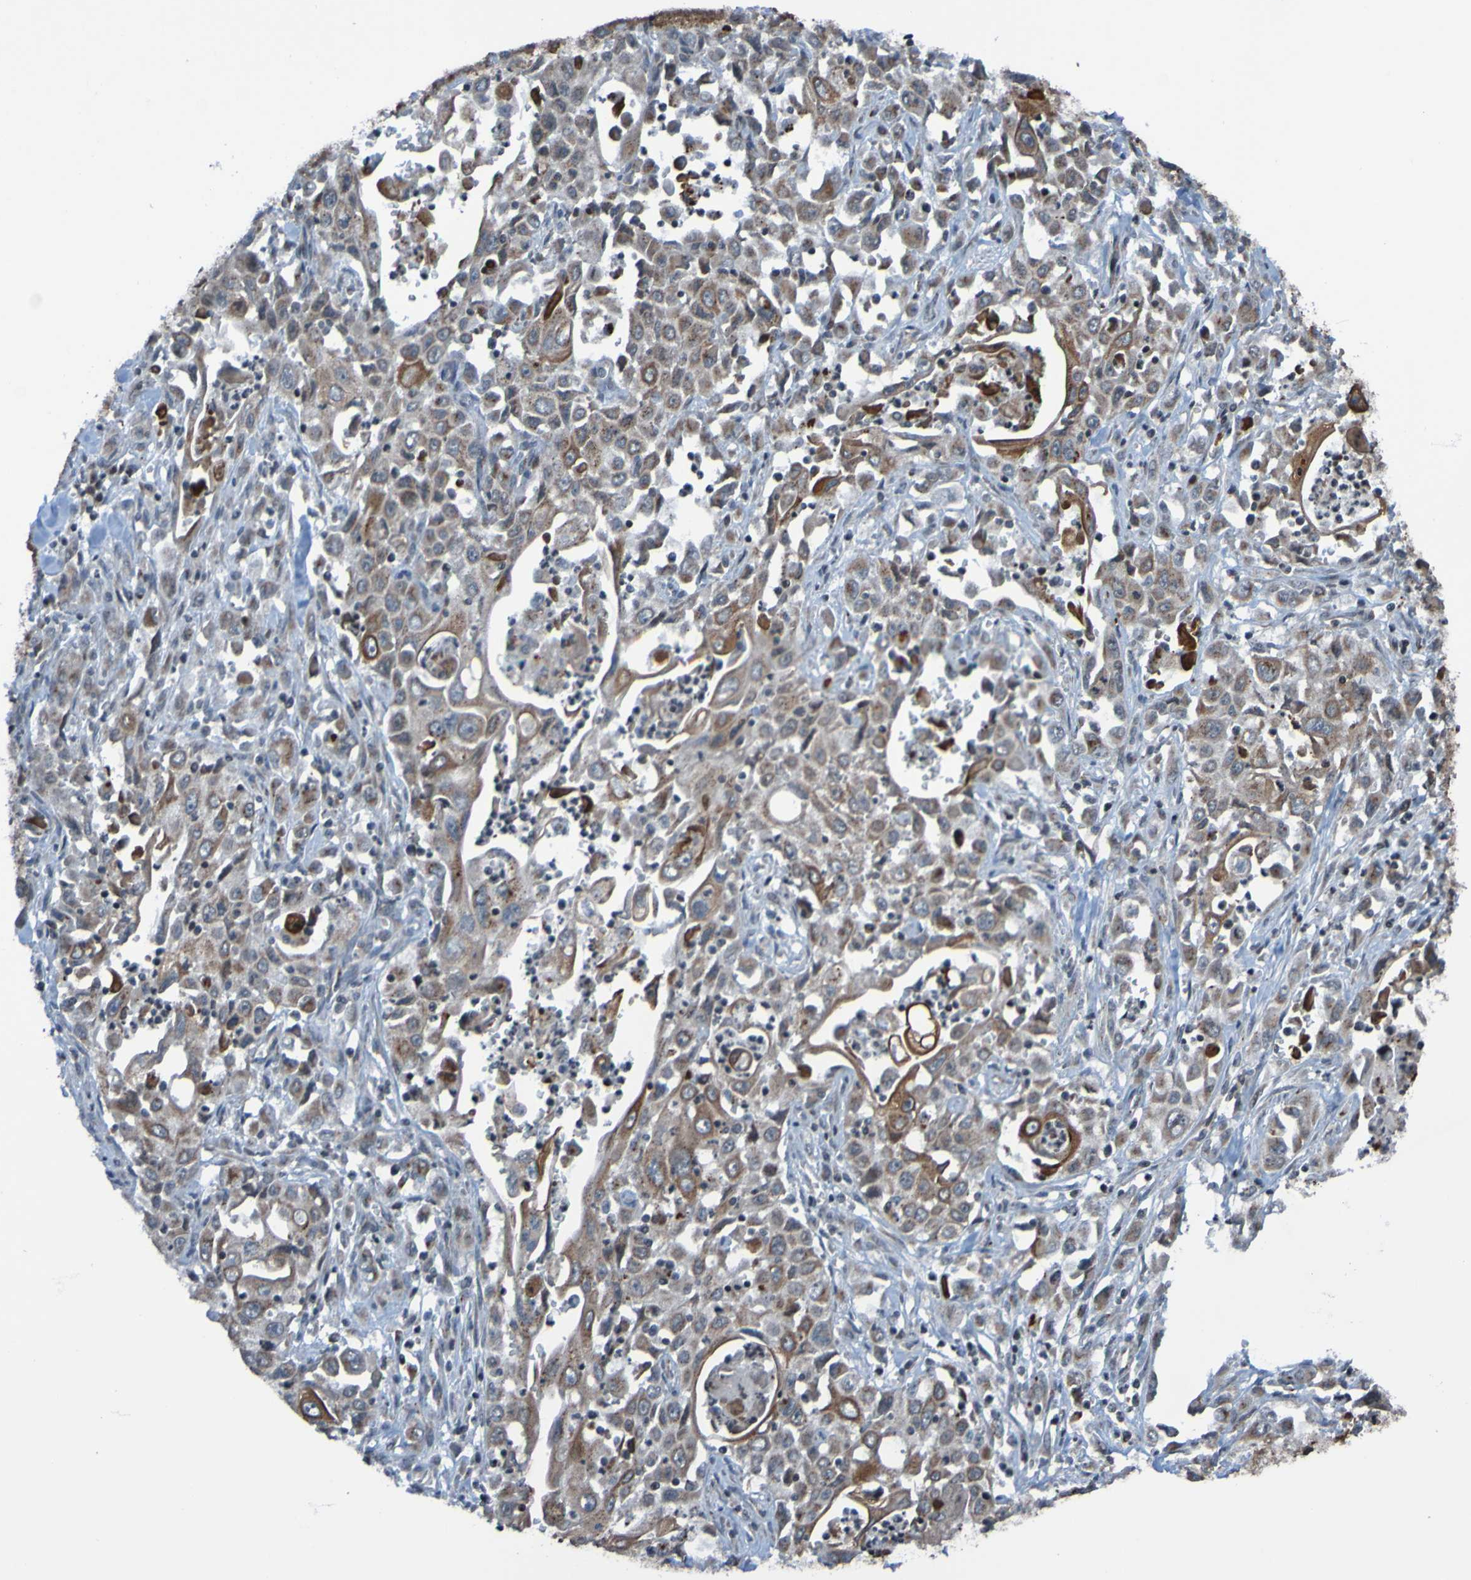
{"staining": {"intensity": "moderate", "quantity": ">75%", "location": "cytoplasmic/membranous"}, "tissue": "pancreatic cancer", "cell_type": "Tumor cells", "image_type": "cancer", "snomed": [{"axis": "morphology", "description": "Adenocarcinoma, NOS"}, {"axis": "topography", "description": "Pancreas"}], "caption": "Immunohistochemical staining of pancreatic adenocarcinoma exhibits medium levels of moderate cytoplasmic/membranous staining in about >75% of tumor cells.", "gene": "UNG", "patient": {"sex": "male", "age": 70}}